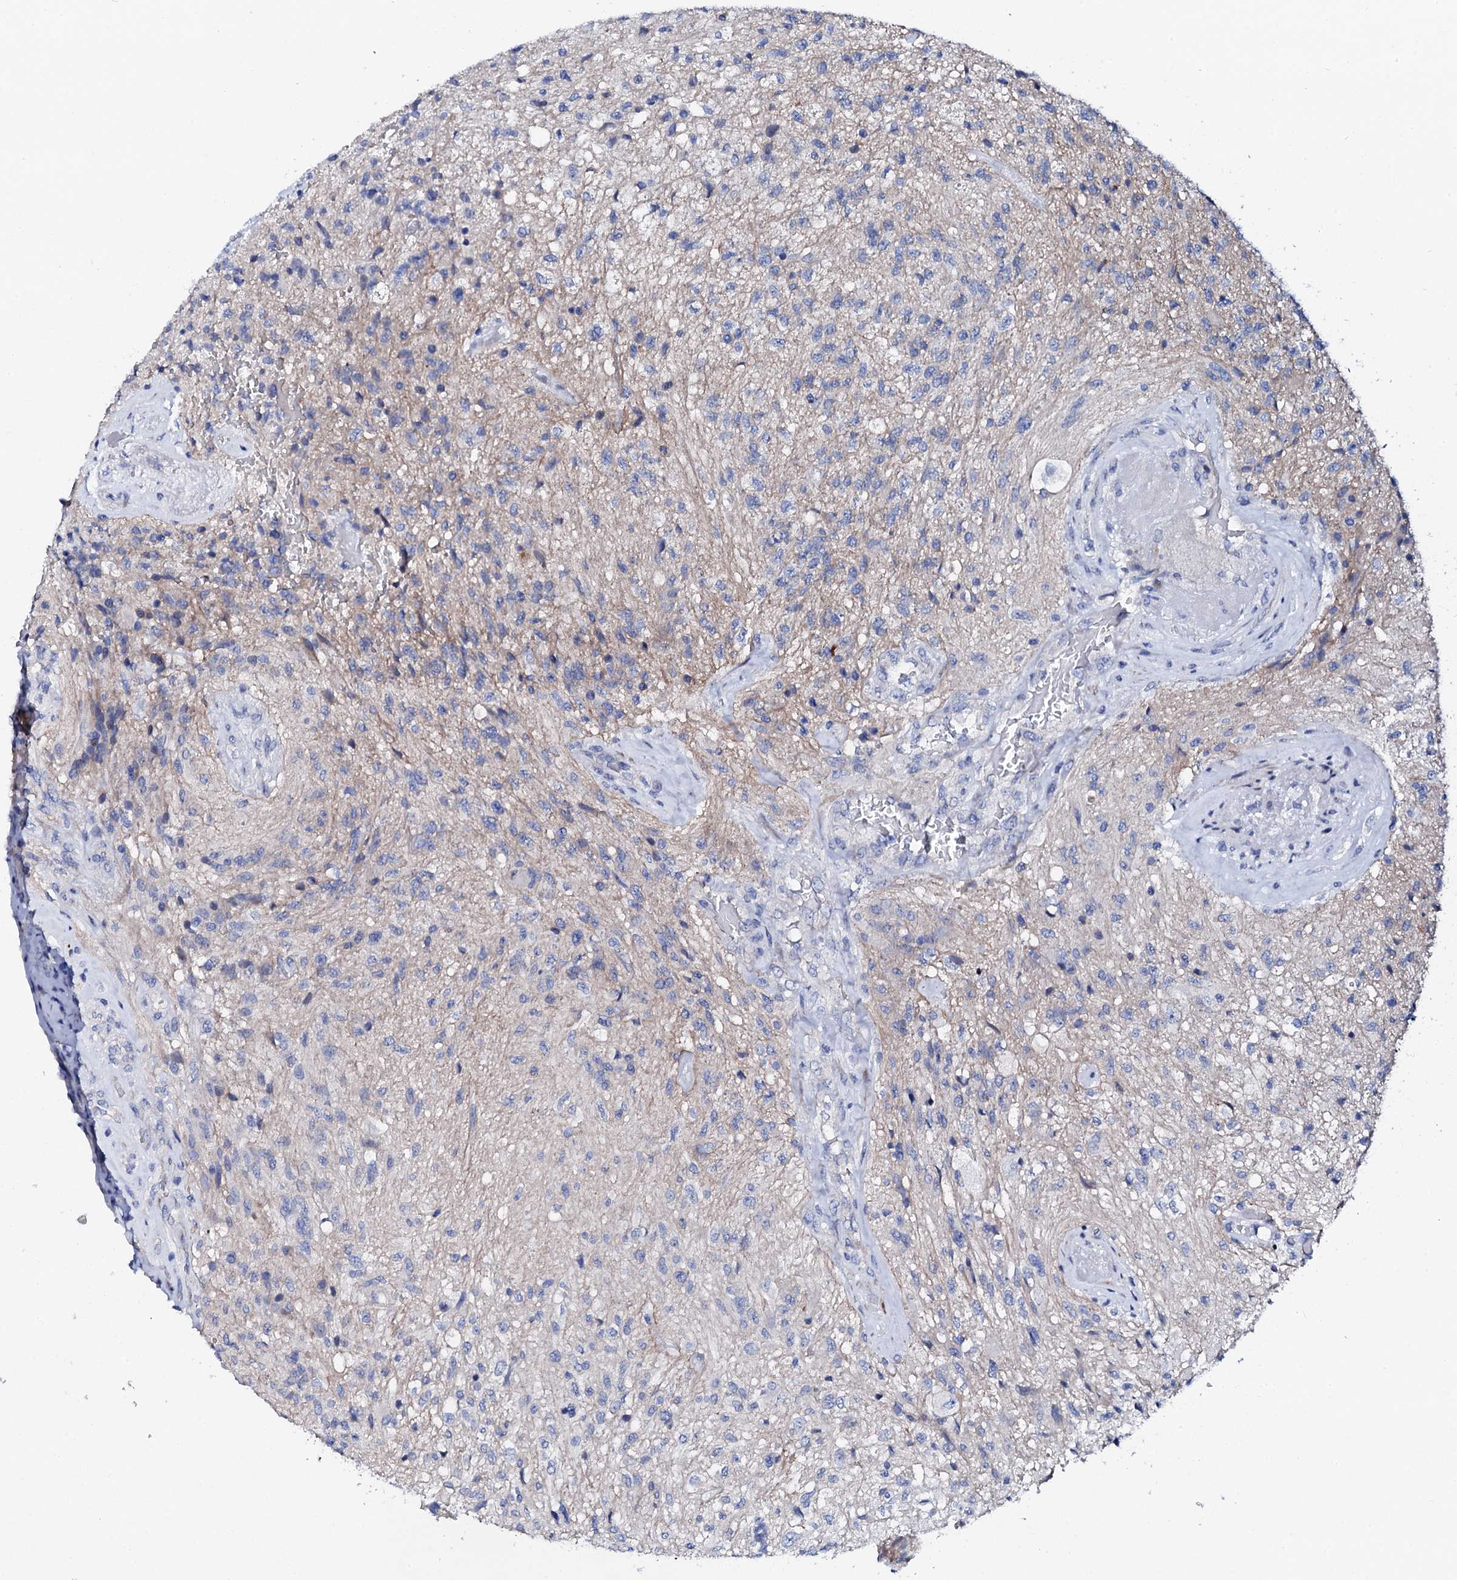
{"staining": {"intensity": "negative", "quantity": "none", "location": "none"}, "tissue": "glioma", "cell_type": "Tumor cells", "image_type": "cancer", "snomed": [{"axis": "morphology", "description": "Glioma, malignant, High grade"}, {"axis": "topography", "description": "Brain"}], "caption": "Immunohistochemistry histopathology image of glioma stained for a protein (brown), which reveals no staining in tumor cells.", "gene": "TRDN", "patient": {"sex": "male", "age": 56}}